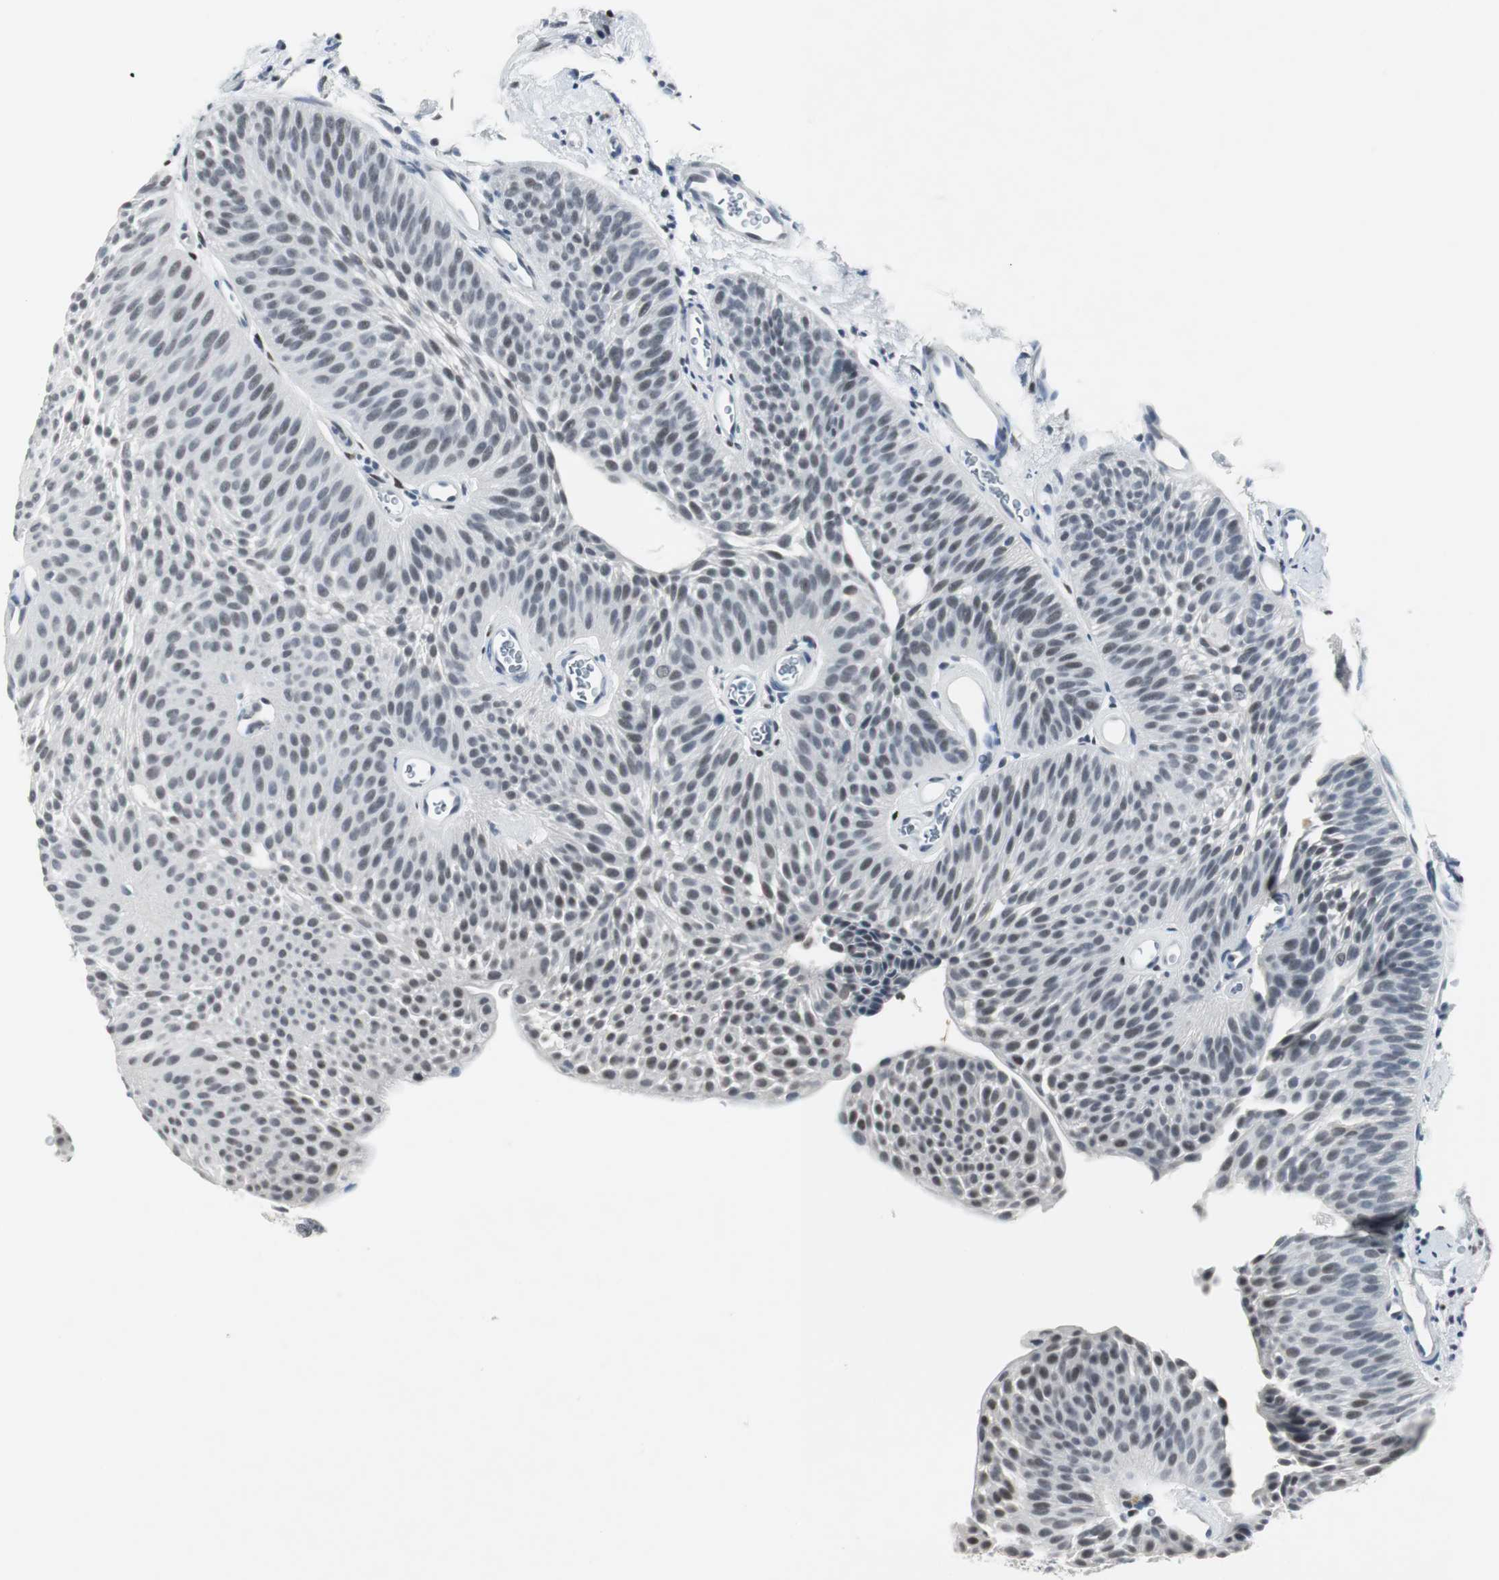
{"staining": {"intensity": "weak", "quantity": "25%-75%", "location": "nuclear"}, "tissue": "urothelial cancer", "cell_type": "Tumor cells", "image_type": "cancer", "snomed": [{"axis": "morphology", "description": "Urothelial carcinoma, Low grade"}, {"axis": "topography", "description": "Urinary bladder"}], "caption": "There is low levels of weak nuclear positivity in tumor cells of low-grade urothelial carcinoma, as demonstrated by immunohistochemical staining (brown color).", "gene": "ELK1", "patient": {"sex": "female", "age": 60}}